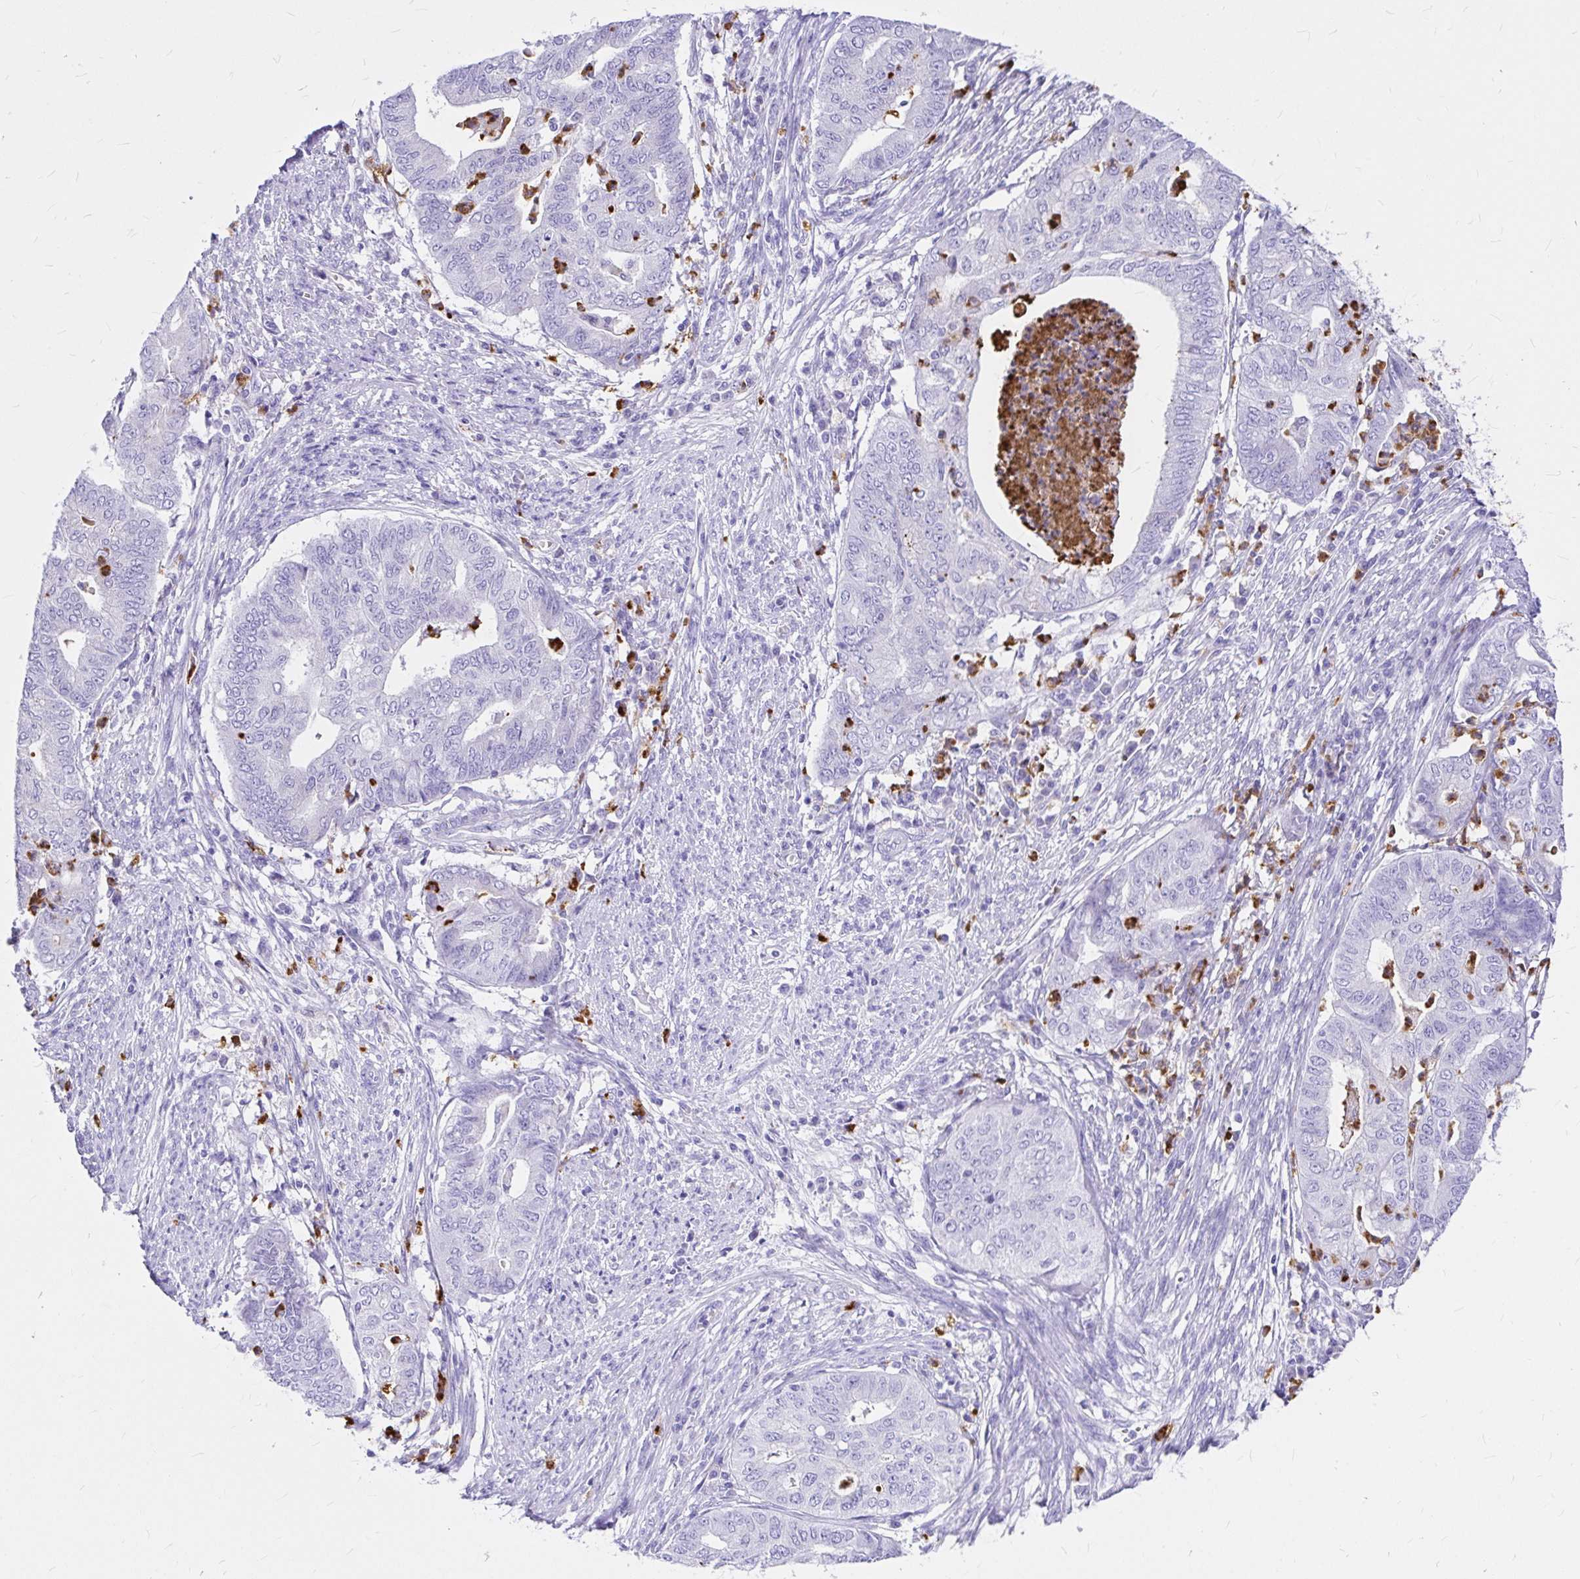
{"staining": {"intensity": "negative", "quantity": "none", "location": "none"}, "tissue": "endometrial cancer", "cell_type": "Tumor cells", "image_type": "cancer", "snomed": [{"axis": "morphology", "description": "Adenocarcinoma, NOS"}, {"axis": "topography", "description": "Endometrium"}], "caption": "DAB immunohistochemical staining of adenocarcinoma (endometrial) reveals no significant staining in tumor cells.", "gene": "CLEC1B", "patient": {"sex": "female", "age": 79}}